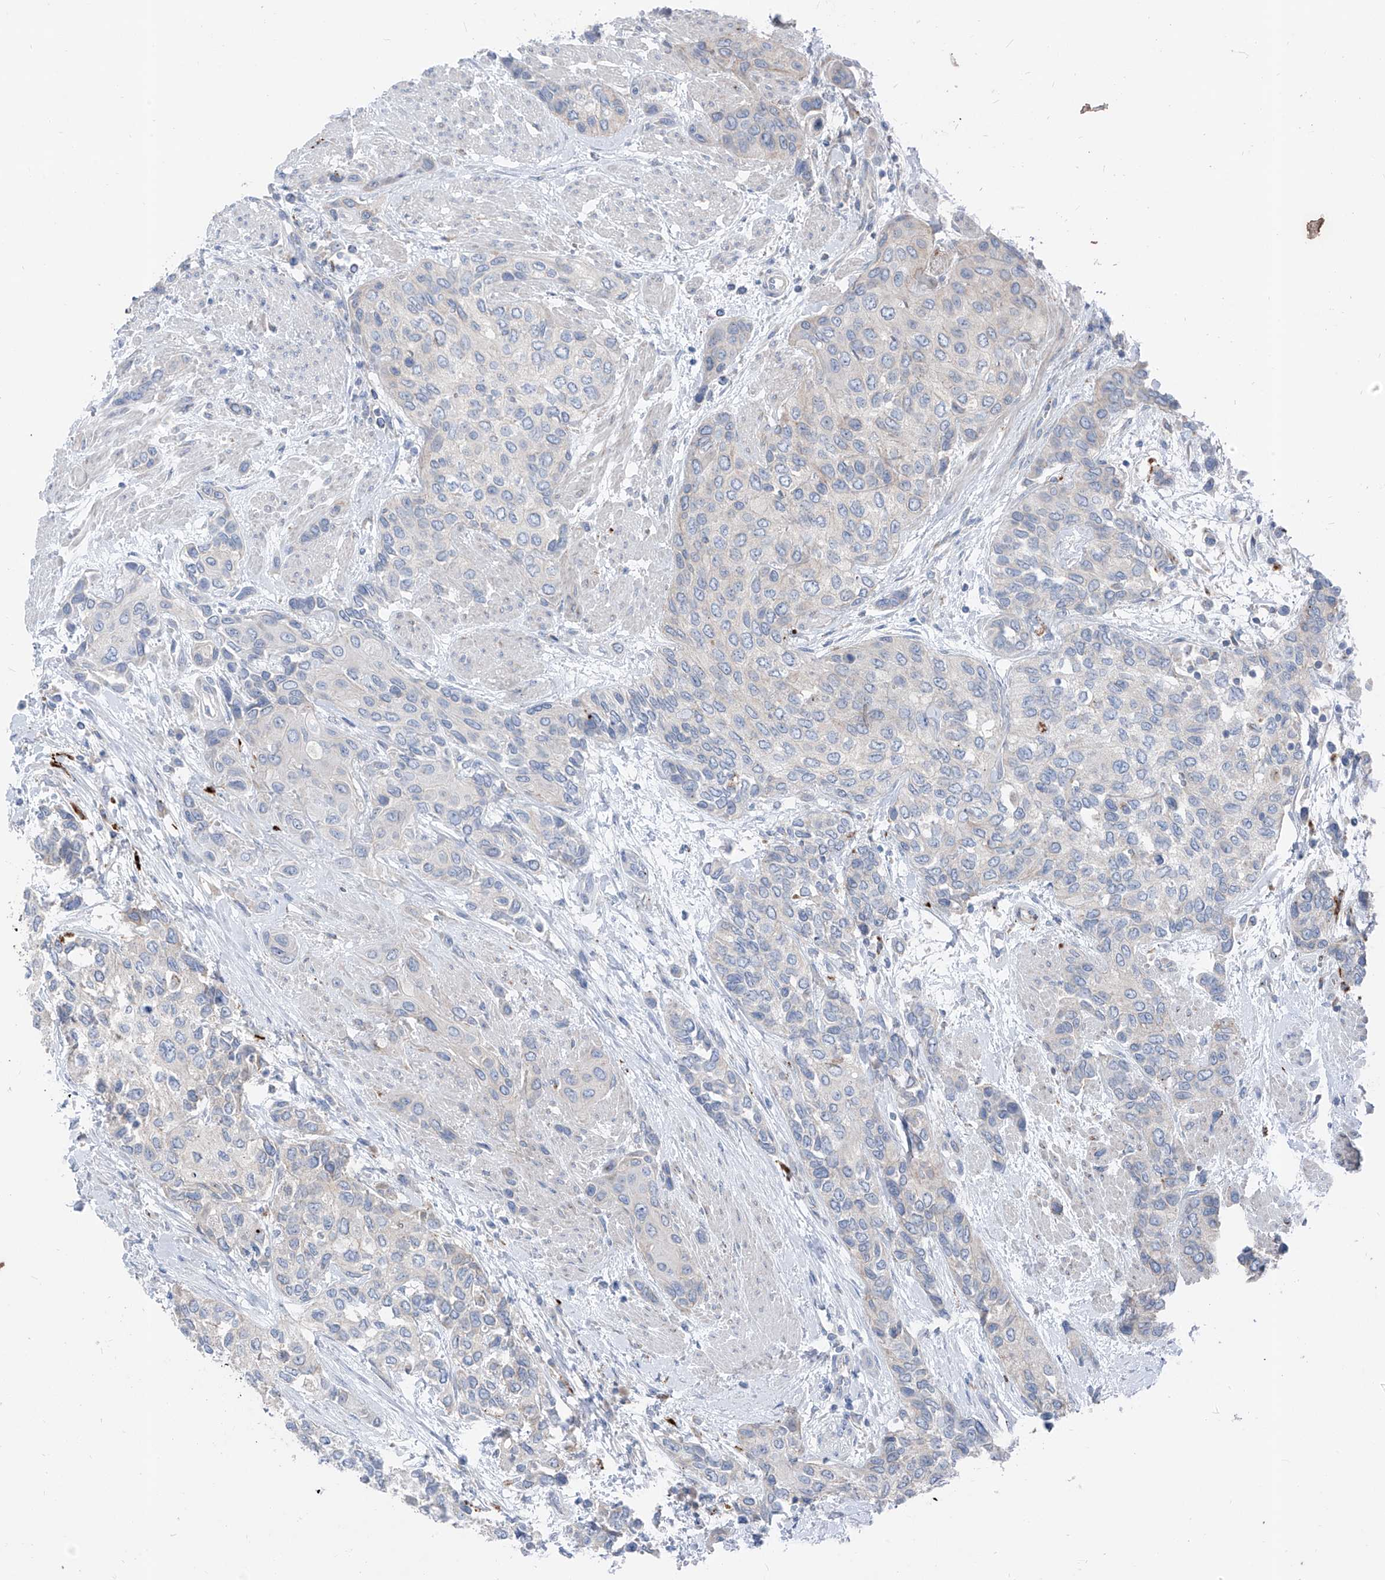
{"staining": {"intensity": "negative", "quantity": "none", "location": "none"}, "tissue": "urothelial cancer", "cell_type": "Tumor cells", "image_type": "cancer", "snomed": [{"axis": "morphology", "description": "Normal tissue, NOS"}, {"axis": "morphology", "description": "Urothelial carcinoma, High grade"}, {"axis": "topography", "description": "Vascular tissue"}, {"axis": "topography", "description": "Urinary bladder"}], "caption": "Immunohistochemistry (IHC) micrograph of neoplastic tissue: urothelial cancer stained with DAB (3,3'-diaminobenzidine) exhibits no significant protein positivity in tumor cells.", "gene": "GPR137C", "patient": {"sex": "female", "age": 56}}